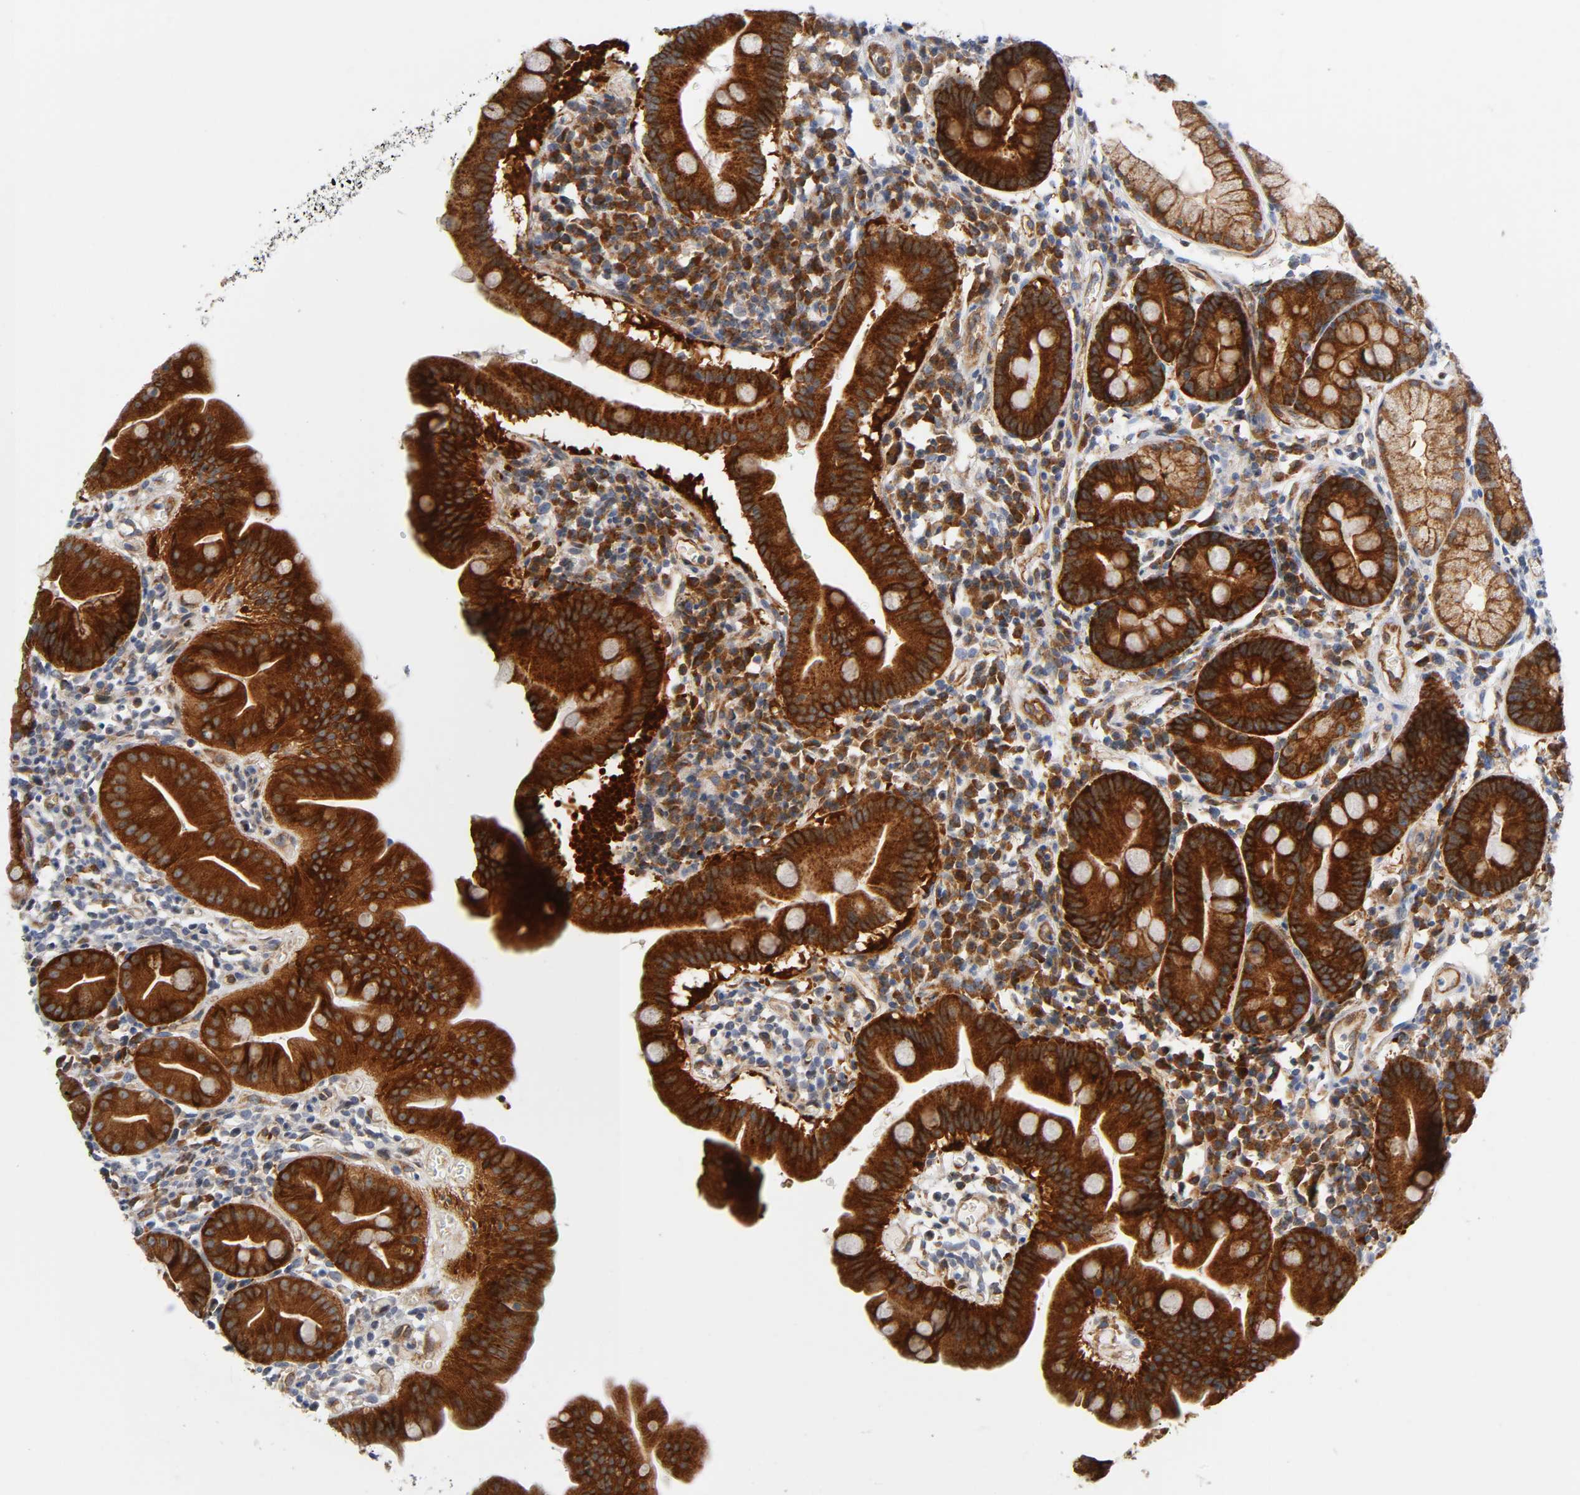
{"staining": {"intensity": "strong", "quantity": ">75%", "location": "cytoplasmic/membranous"}, "tissue": "duodenum", "cell_type": "Glandular cells", "image_type": "normal", "snomed": [{"axis": "morphology", "description": "Normal tissue, NOS"}, {"axis": "topography", "description": "Duodenum"}], "caption": "This micrograph demonstrates immunohistochemistry staining of benign duodenum, with high strong cytoplasmic/membranous staining in about >75% of glandular cells.", "gene": "CD2AP", "patient": {"sex": "male", "age": 50}}